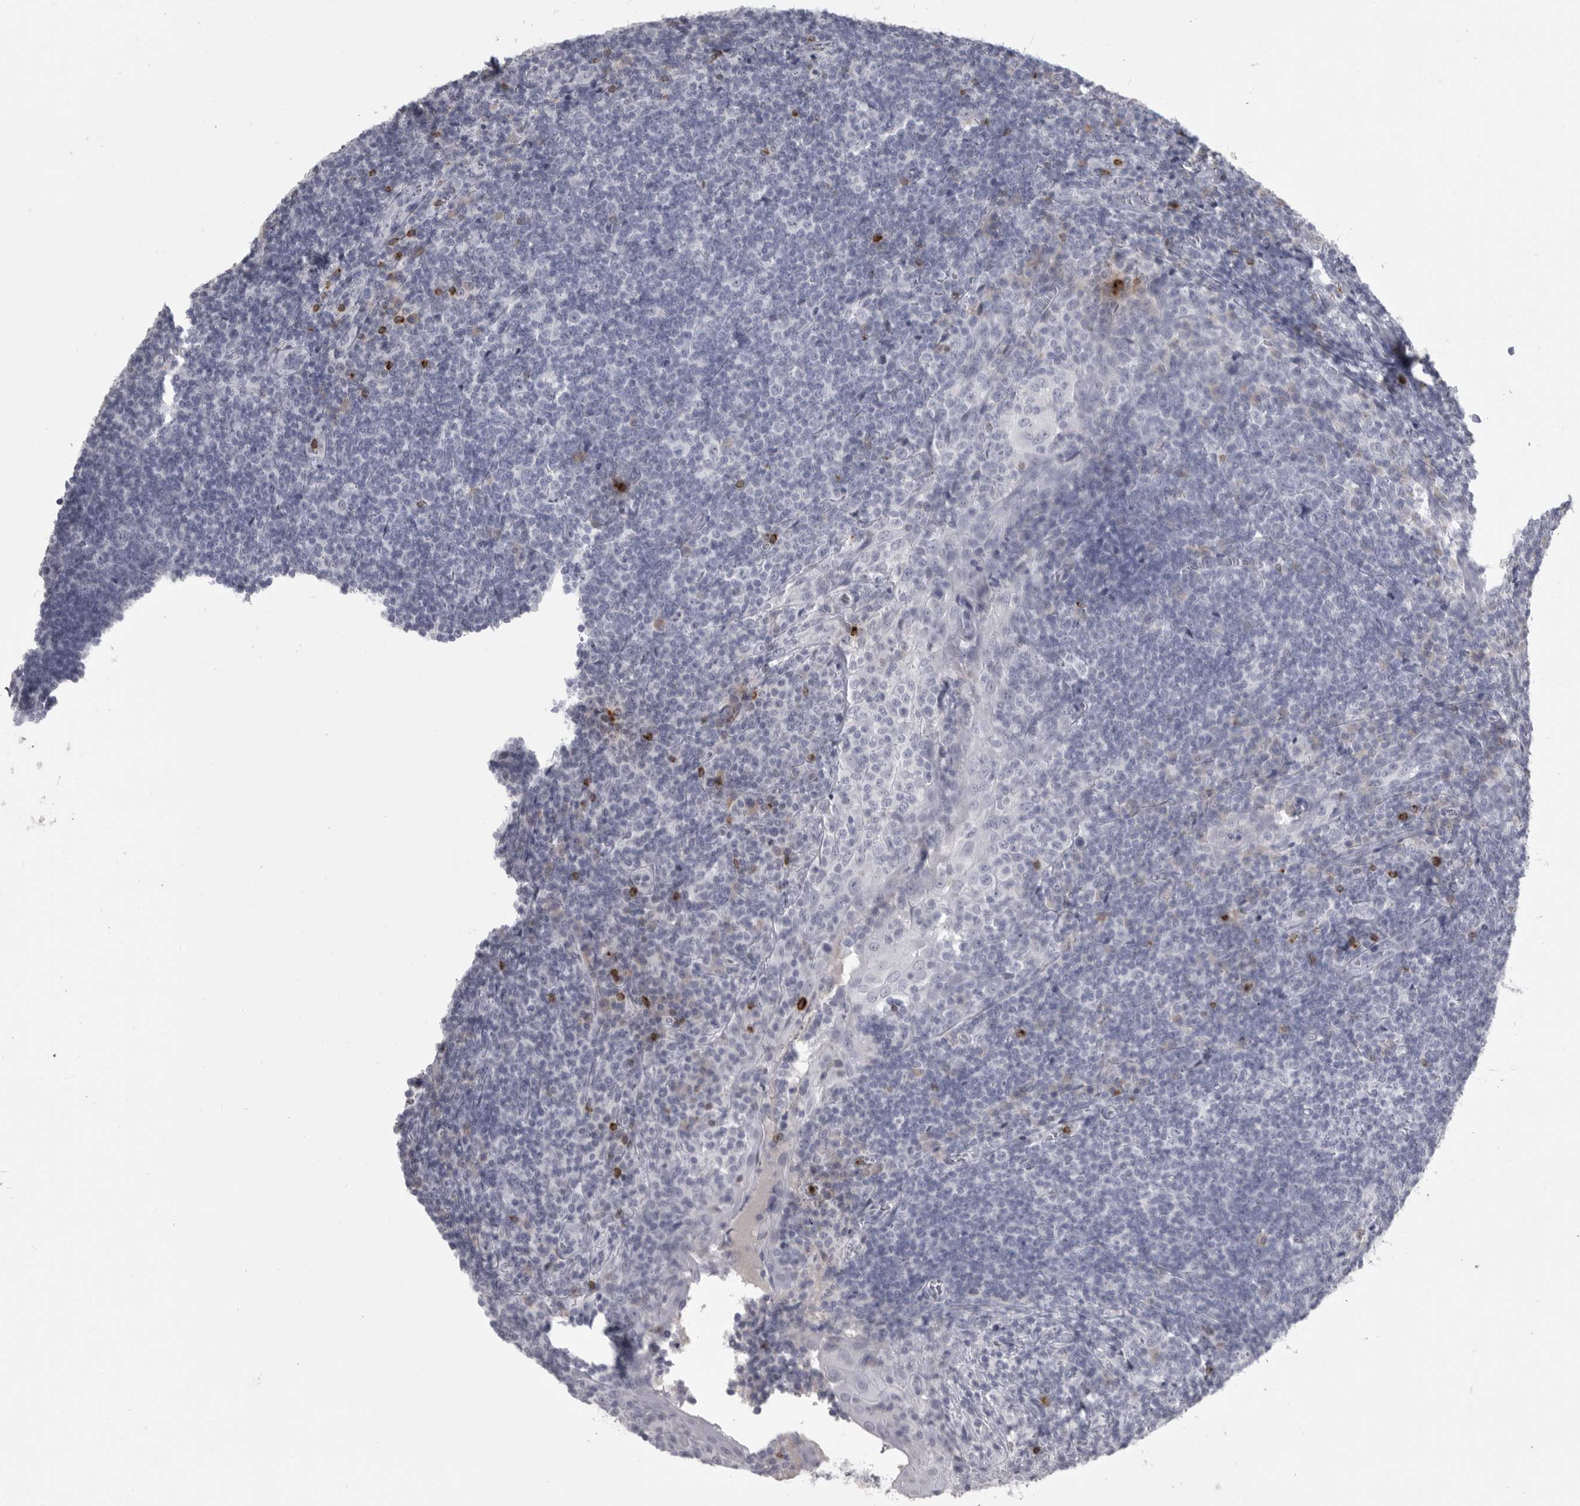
{"staining": {"intensity": "negative", "quantity": "none", "location": "none"}, "tissue": "tonsil", "cell_type": "Germinal center cells", "image_type": "normal", "snomed": [{"axis": "morphology", "description": "Normal tissue, NOS"}, {"axis": "topography", "description": "Tonsil"}], "caption": "Tonsil was stained to show a protein in brown. There is no significant expression in germinal center cells. (Stains: DAB (3,3'-diaminobenzidine) immunohistochemistry with hematoxylin counter stain, Microscopy: brightfield microscopy at high magnification).", "gene": "GNLY", "patient": {"sex": "male", "age": 37}}